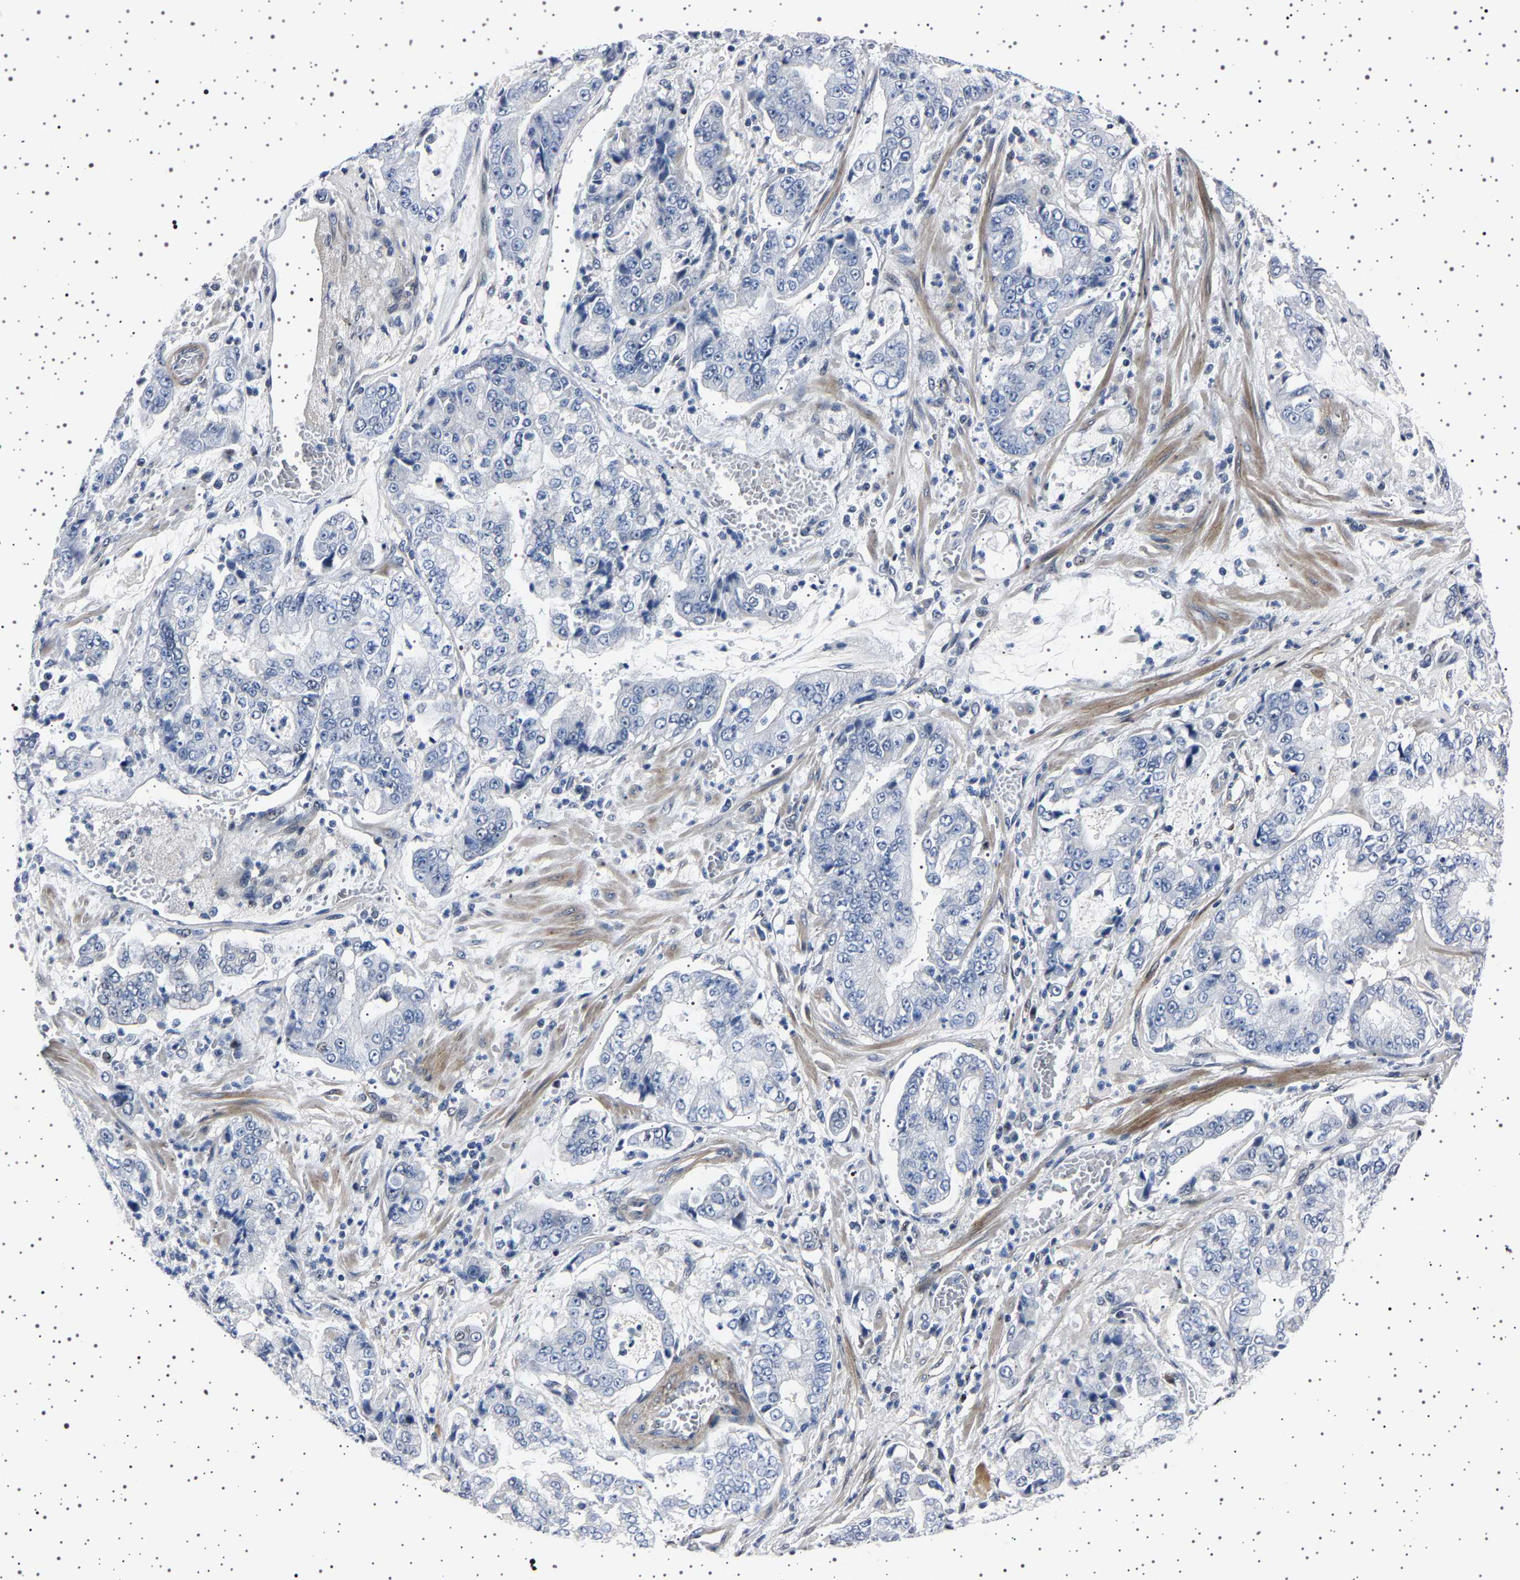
{"staining": {"intensity": "negative", "quantity": "none", "location": "none"}, "tissue": "stomach cancer", "cell_type": "Tumor cells", "image_type": "cancer", "snomed": [{"axis": "morphology", "description": "Adenocarcinoma, NOS"}, {"axis": "topography", "description": "Stomach"}], "caption": "This image is of stomach cancer stained with IHC to label a protein in brown with the nuclei are counter-stained blue. There is no staining in tumor cells.", "gene": "PAK5", "patient": {"sex": "male", "age": 76}}